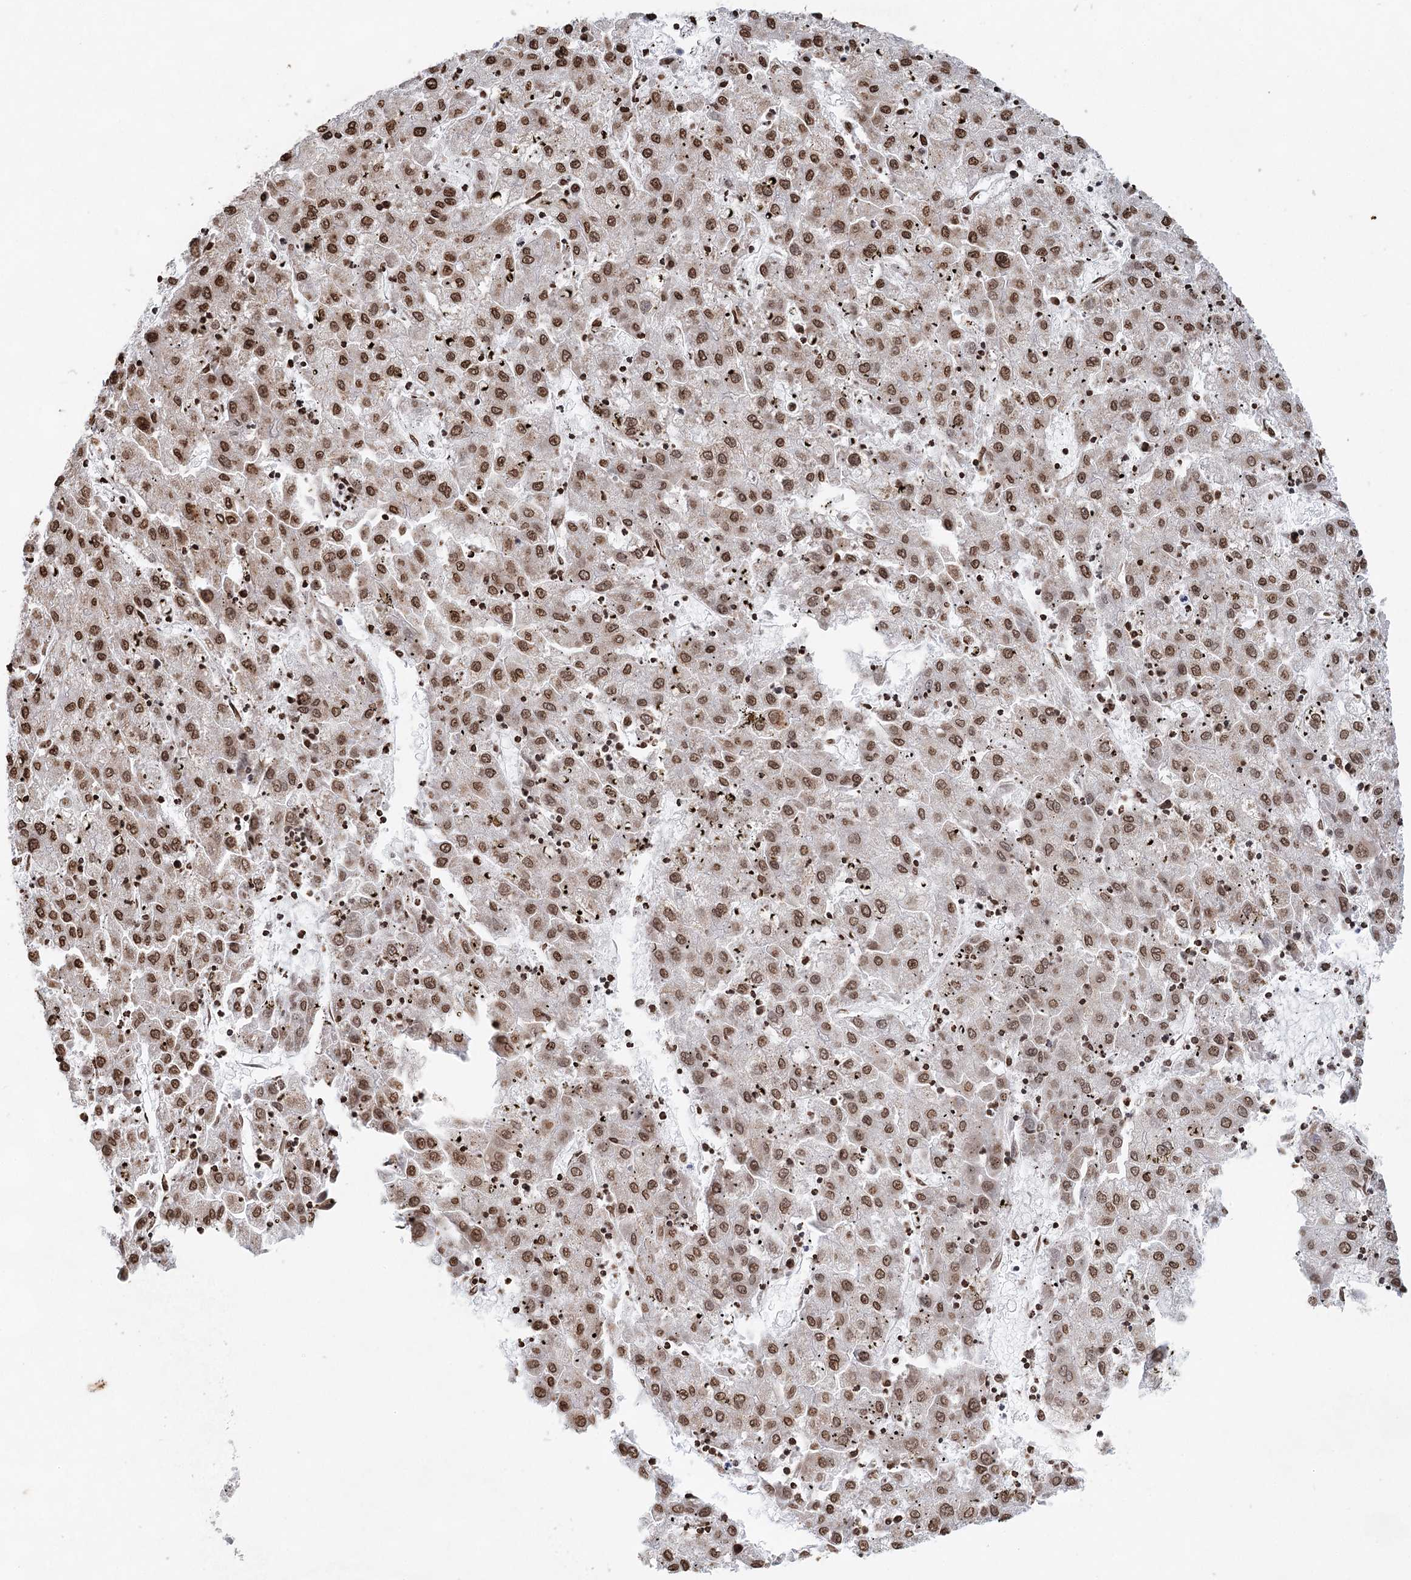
{"staining": {"intensity": "moderate", "quantity": ">75%", "location": "nuclear"}, "tissue": "liver cancer", "cell_type": "Tumor cells", "image_type": "cancer", "snomed": [{"axis": "morphology", "description": "Carcinoma, Hepatocellular, NOS"}, {"axis": "topography", "description": "Liver"}], "caption": "Protein staining of hepatocellular carcinoma (liver) tissue exhibits moderate nuclear staining in about >75% of tumor cells.", "gene": "XPO6", "patient": {"sex": "male", "age": 72}}